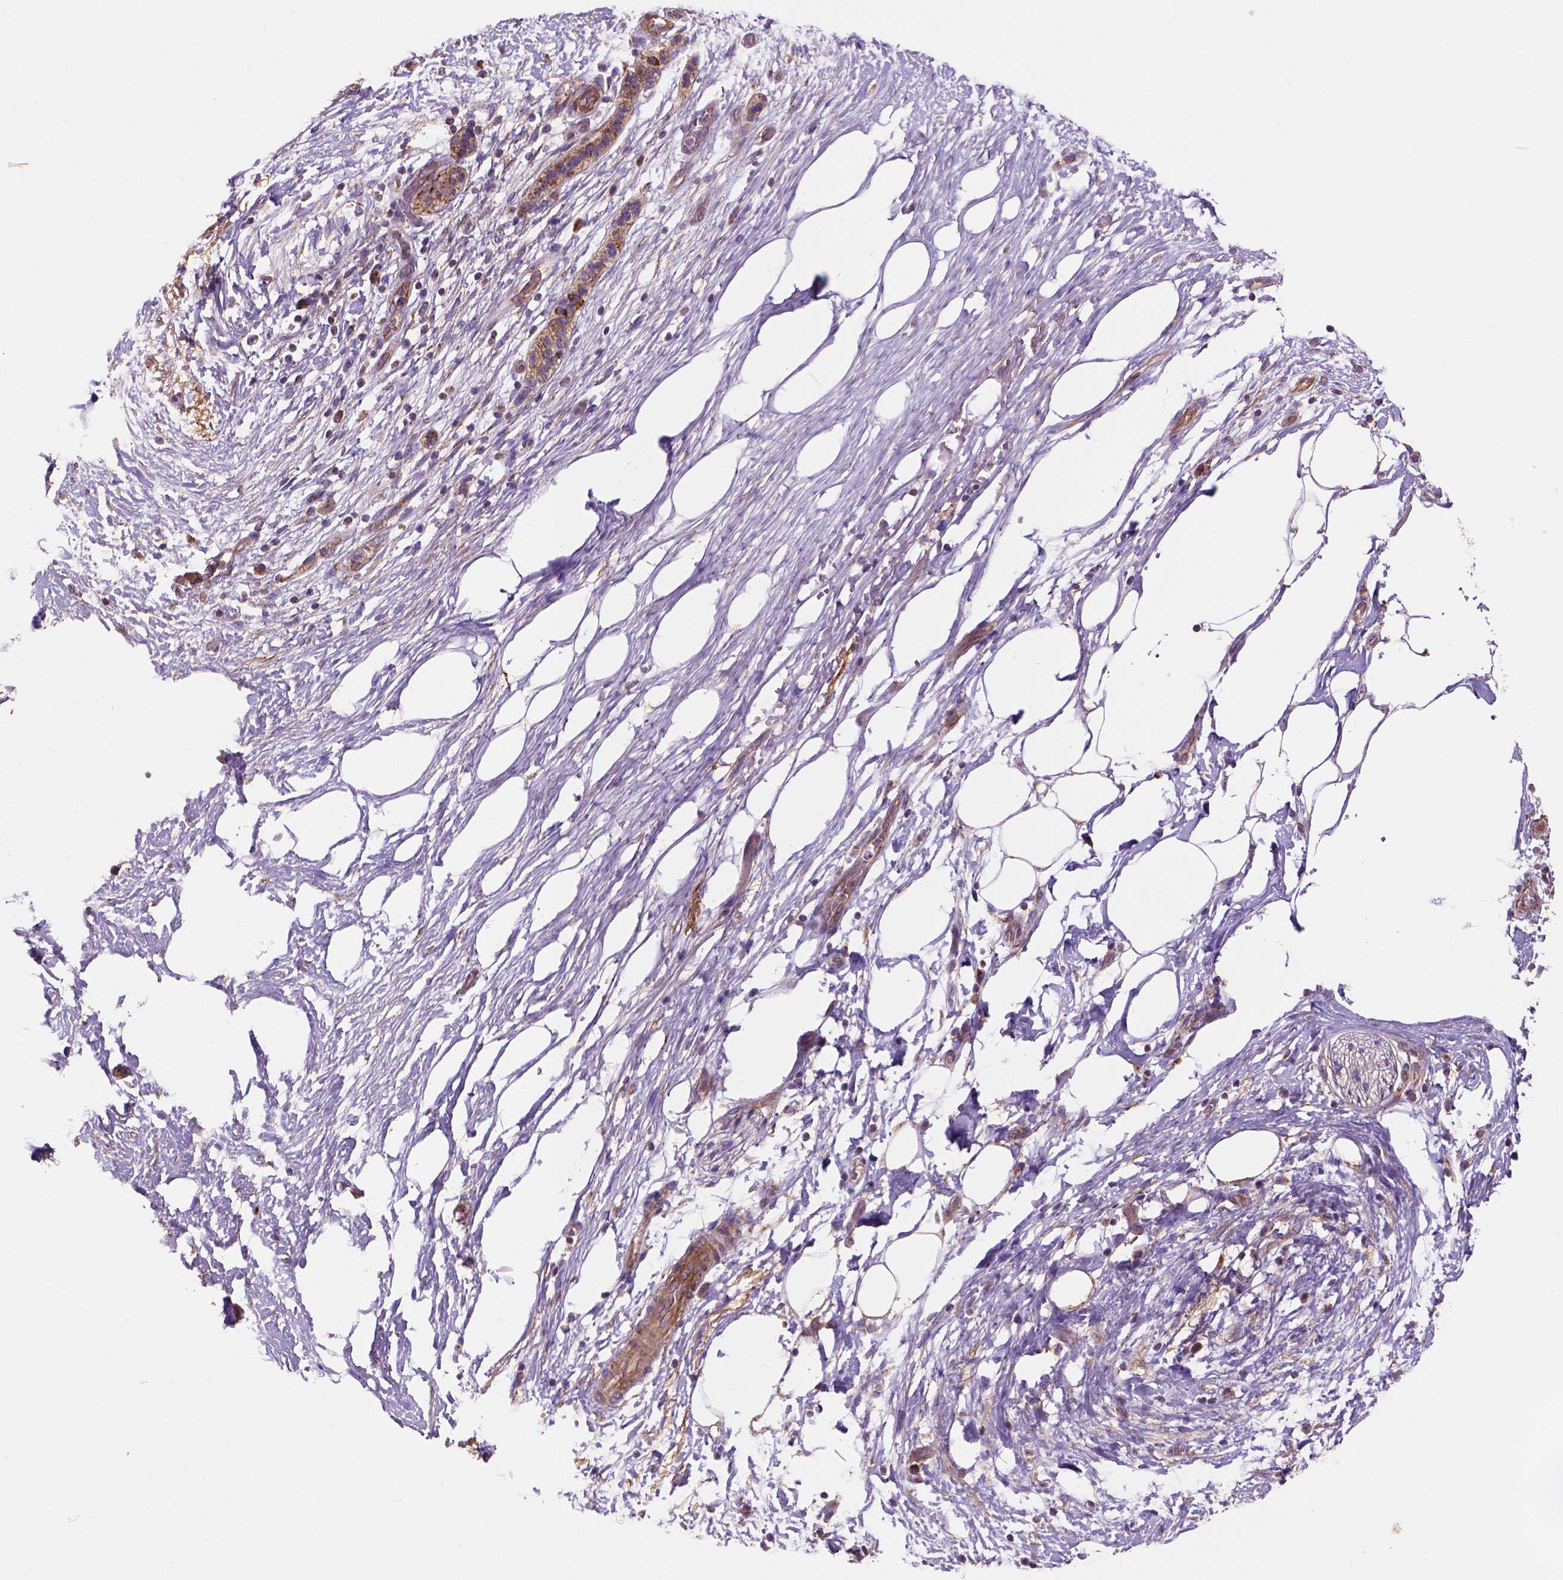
{"staining": {"intensity": "moderate", "quantity": "25%-75%", "location": "cytoplasmic/membranous"}, "tissue": "pancreatic cancer", "cell_type": "Tumor cells", "image_type": "cancer", "snomed": [{"axis": "morphology", "description": "Adenocarcinoma, NOS"}, {"axis": "topography", "description": "Pancreas"}], "caption": "An IHC photomicrograph of neoplastic tissue is shown. Protein staining in brown shows moderate cytoplasmic/membranous positivity in pancreatic cancer (adenocarcinoma) within tumor cells.", "gene": "WARS2", "patient": {"sex": "female", "age": 72}}